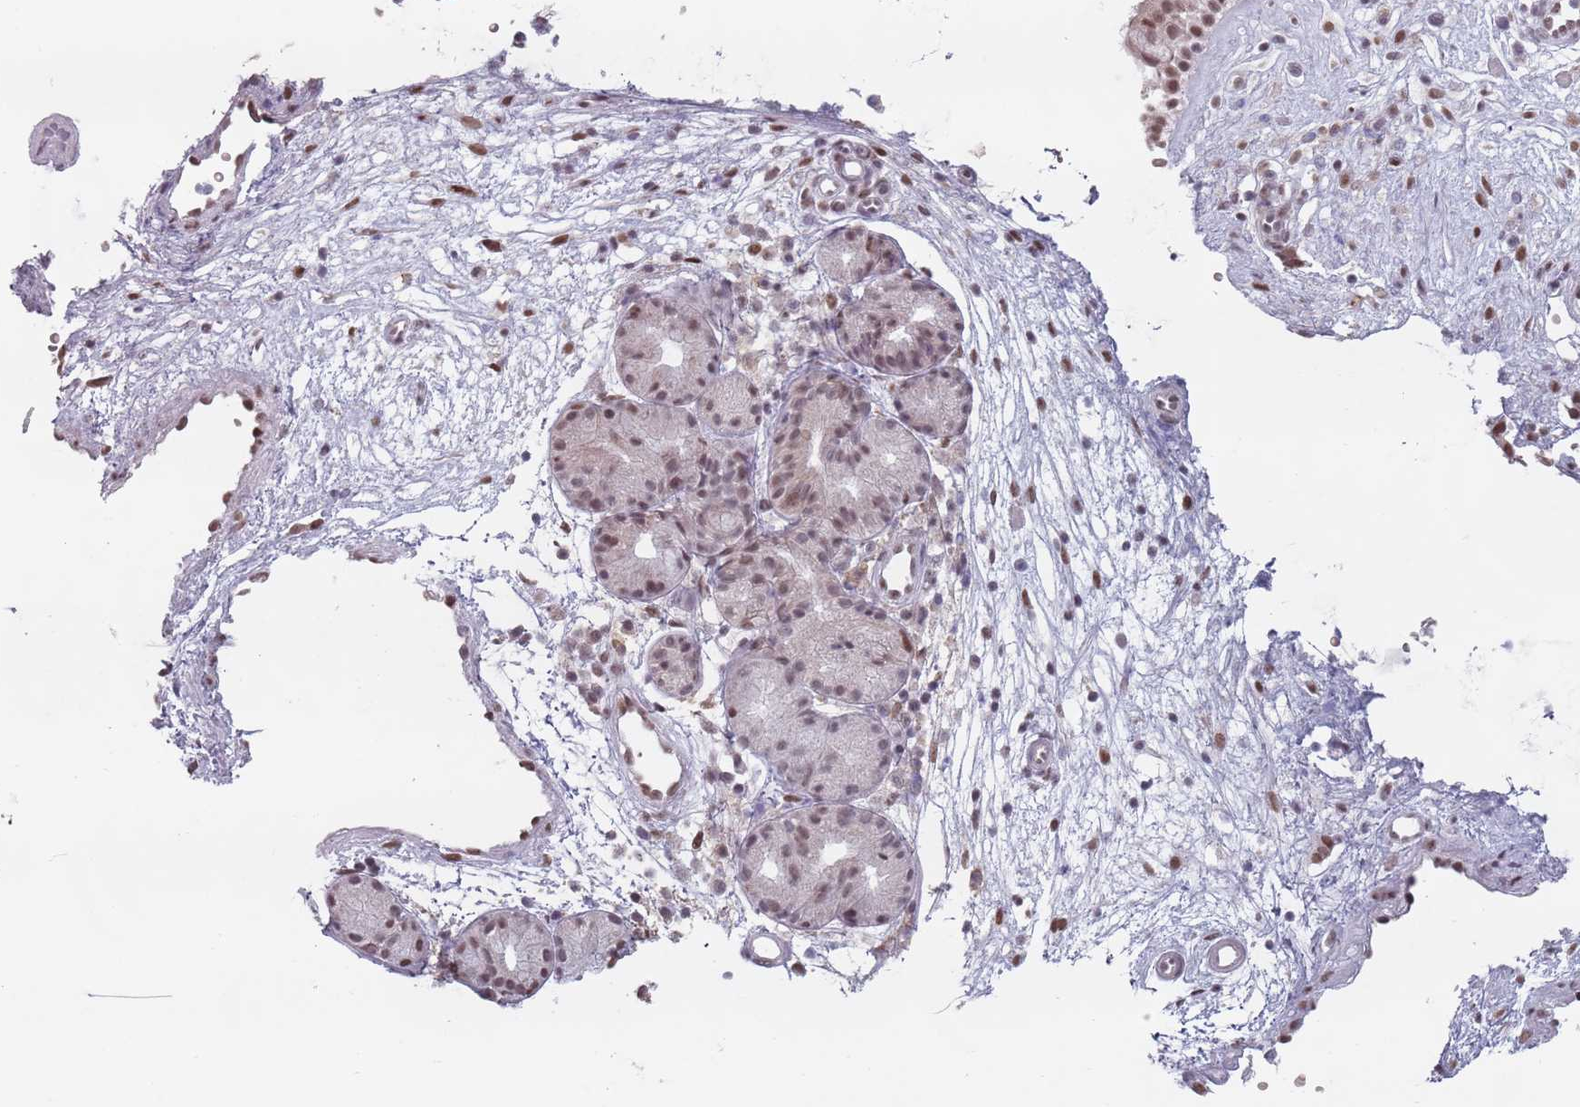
{"staining": {"intensity": "moderate", "quantity": "25%-75%", "location": "nuclear"}, "tissue": "nasopharynx", "cell_type": "Respiratory epithelial cells", "image_type": "normal", "snomed": [{"axis": "morphology", "description": "Normal tissue, NOS"}, {"axis": "topography", "description": "Nasopharynx"}], "caption": "Approximately 25%-75% of respiratory epithelial cells in benign nasopharynx show moderate nuclear protein expression as visualized by brown immunohistochemical staining.", "gene": "PTCHD1", "patient": {"sex": "male", "age": 32}}